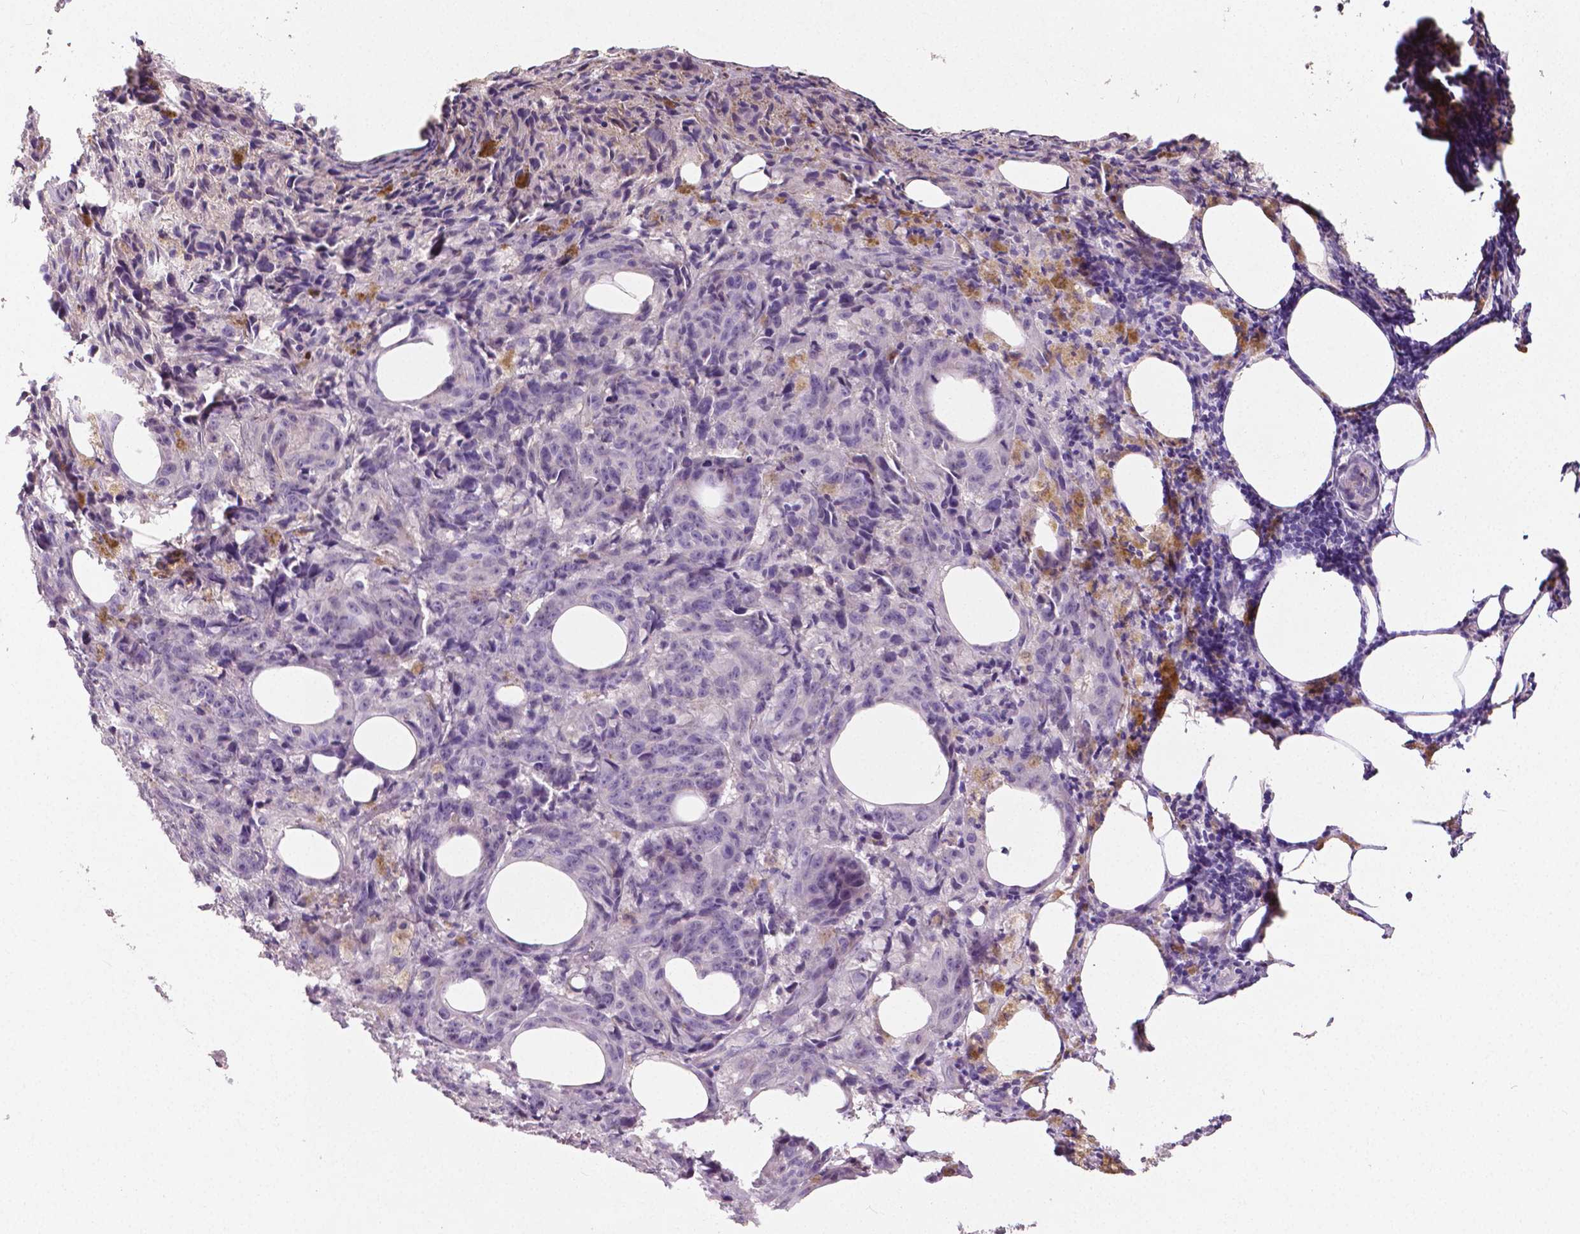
{"staining": {"intensity": "negative", "quantity": "none", "location": "none"}, "tissue": "melanoma", "cell_type": "Tumor cells", "image_type": "cancer", "snomed": [{"axis": "morphology", "description": "Malignant melanoma, NOS"}, {"axis": "topography", "description": "Skin"}], "caption": "Tumor cells show no significant protein expression in melanoma.", "gene": "FLT1", "patient": {"sex": "female", "age": 34}}